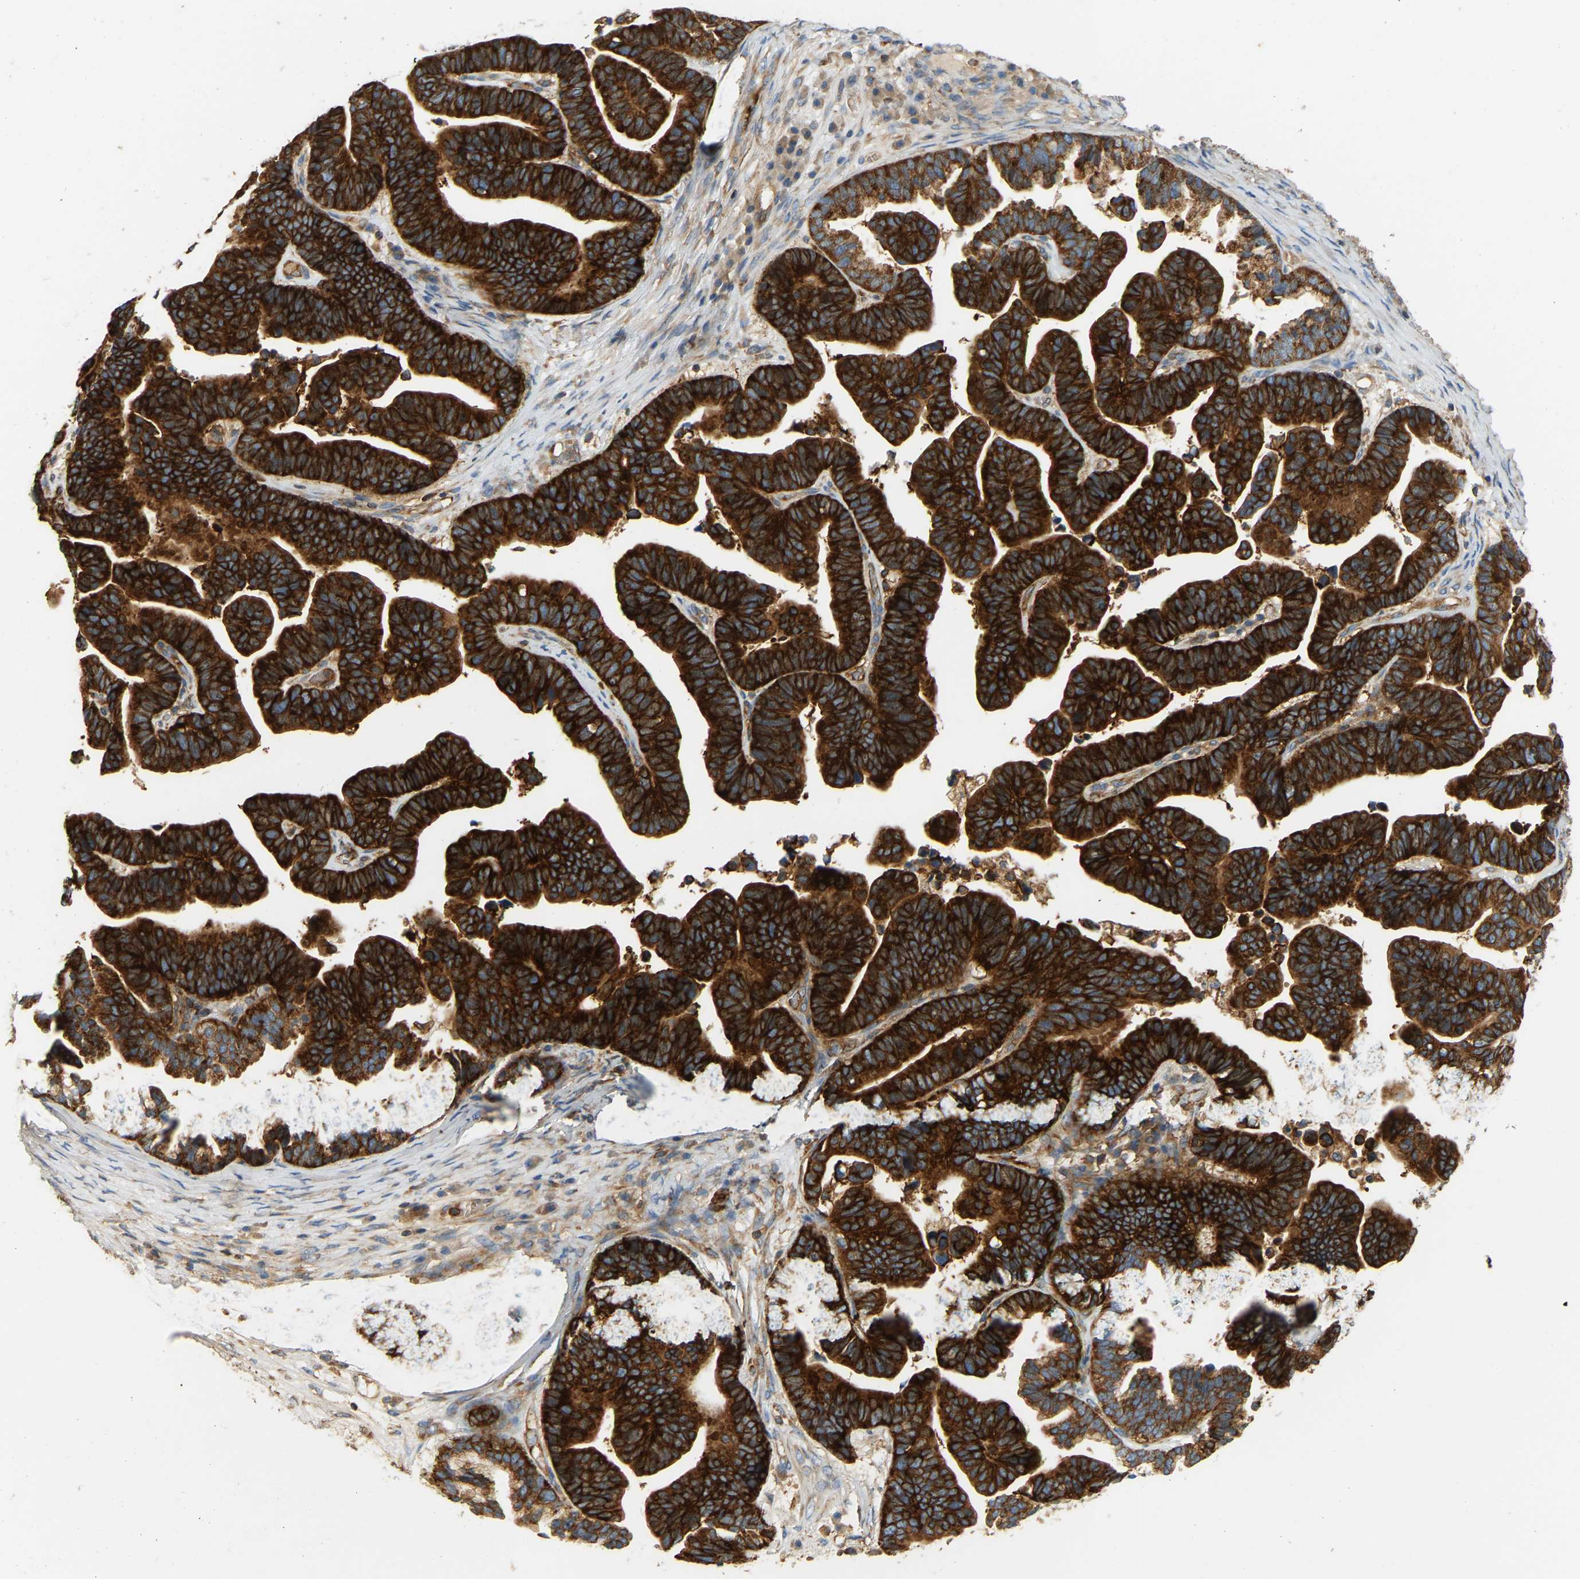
{"staining": {"intensity": "strong", "quantity": ">75%", "location": "cytoplasmic/membranous"}, "tissue": "ovarian cancer", "cell_type": "Tumor cells", "image_type": "cancer", "snomed": [{"axis": "morphology", "description": "Cystadenocarcinoma, serous, NOS"}, {"axis": "topography", "description": "Ovary"}], "caption": "The immunohistochemical stain shows strong cytoplasmic/membranous expression in tumor cells of serous cystadenocarcinoma (ovarian) tissue. The staining was performed using DAB to visualize the protein expression in brown, while the nuclei were stained in blue with hematoxylin (Magnification: 20x).", "gene": "AKAP13", "patient": {"sex": "female", "age": 56}}